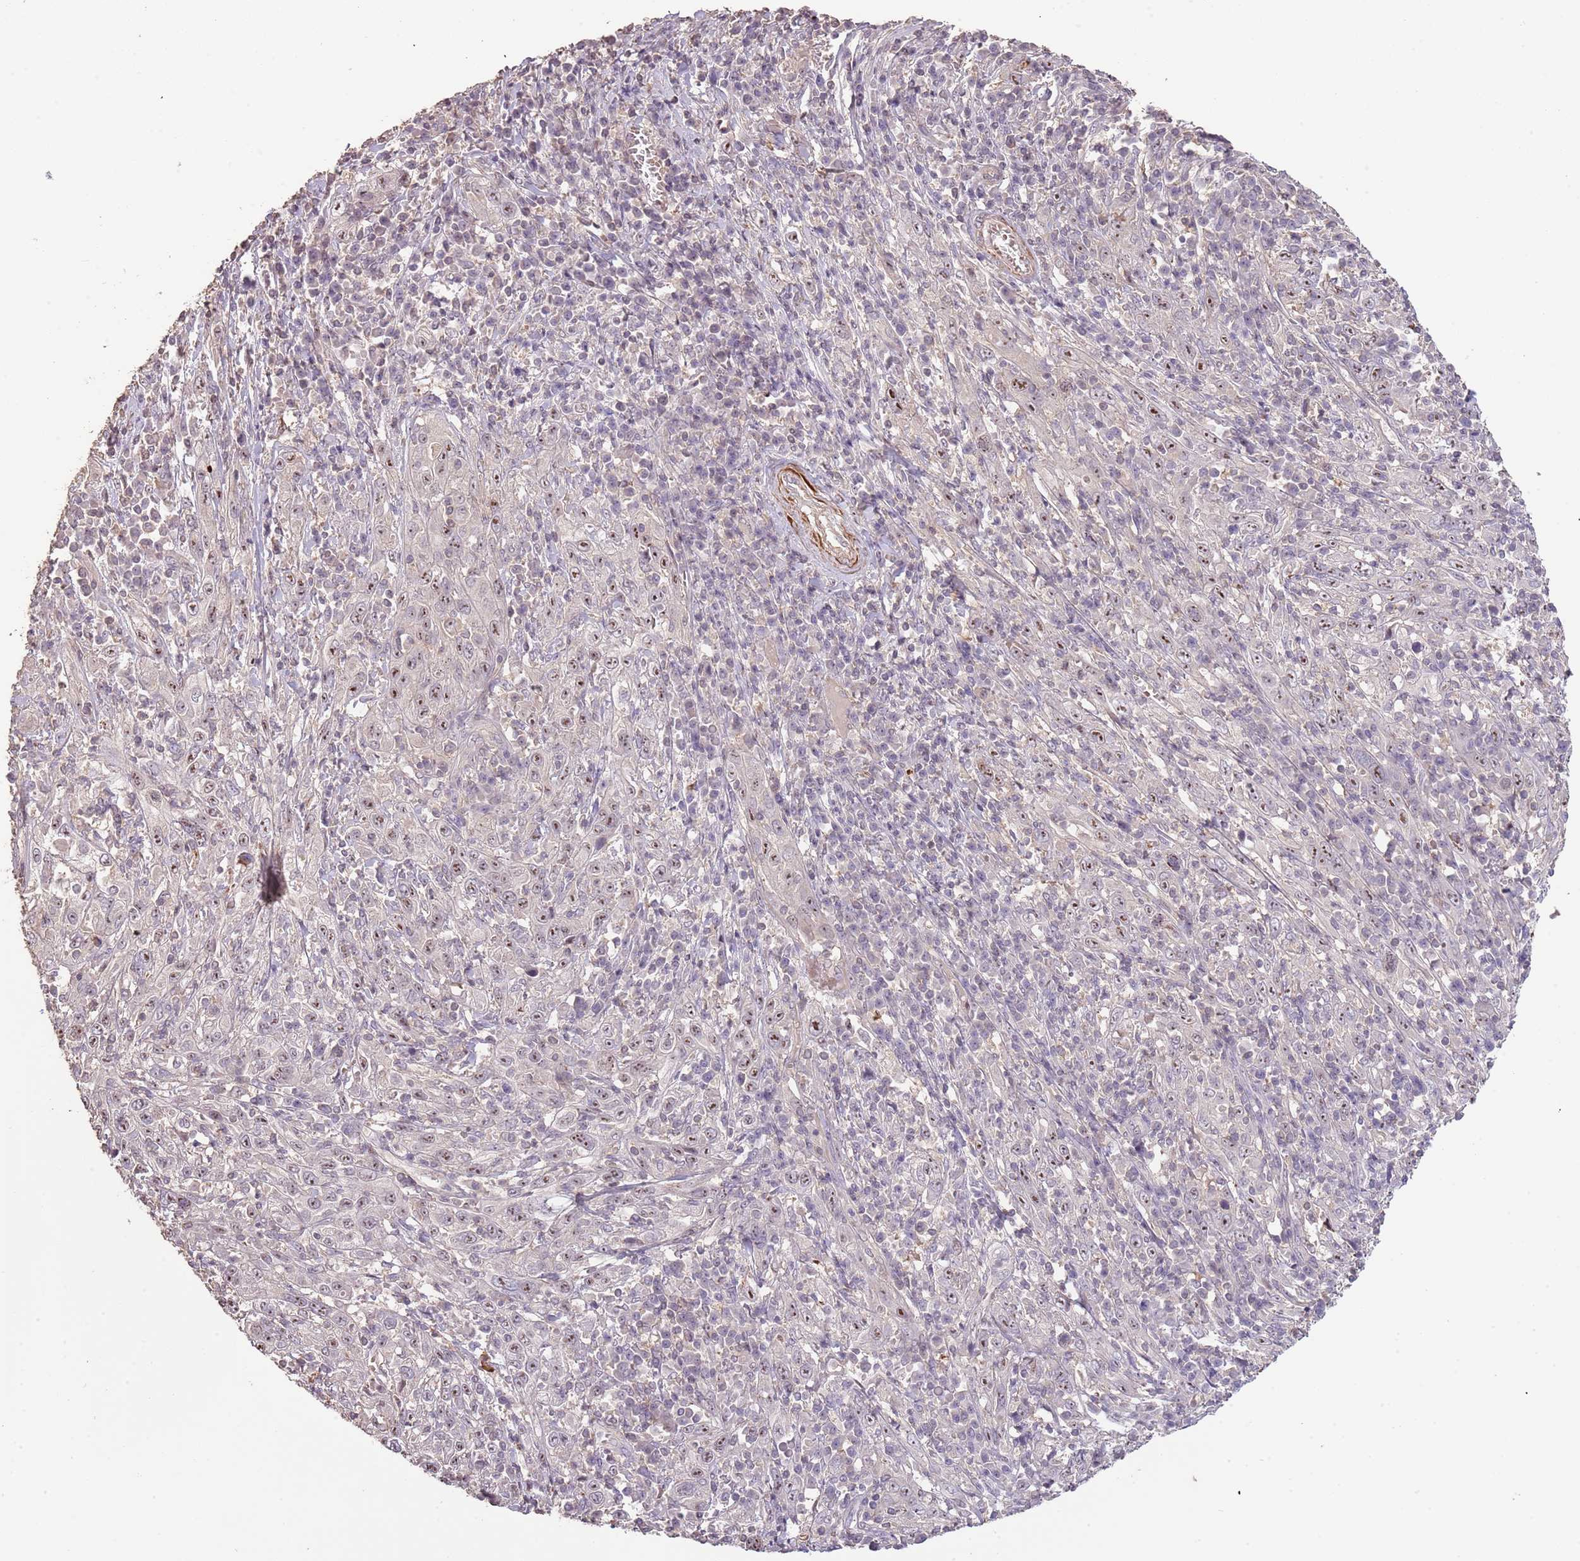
{"staining": {"intensity": "negative", "quantity": "none", "location": "none"}, "tissue": "cervical cancer", "cell_type": "Tumor cells", "image_type": "cancer", "snomed": [{"axis": "morphology", "description": "Squamous cell carcinoma, NOS"}, {"axis": "topography", "description": "Cervix"}], "caption": "DAB (3,3'-diaminobenzidine) immunohistochemical staining of squamous cell carcinoma (cervical) reveals no significant expression in tumor cells.", "gene": "ADTRP", "patient": {"sex": "female", "age": 46}}